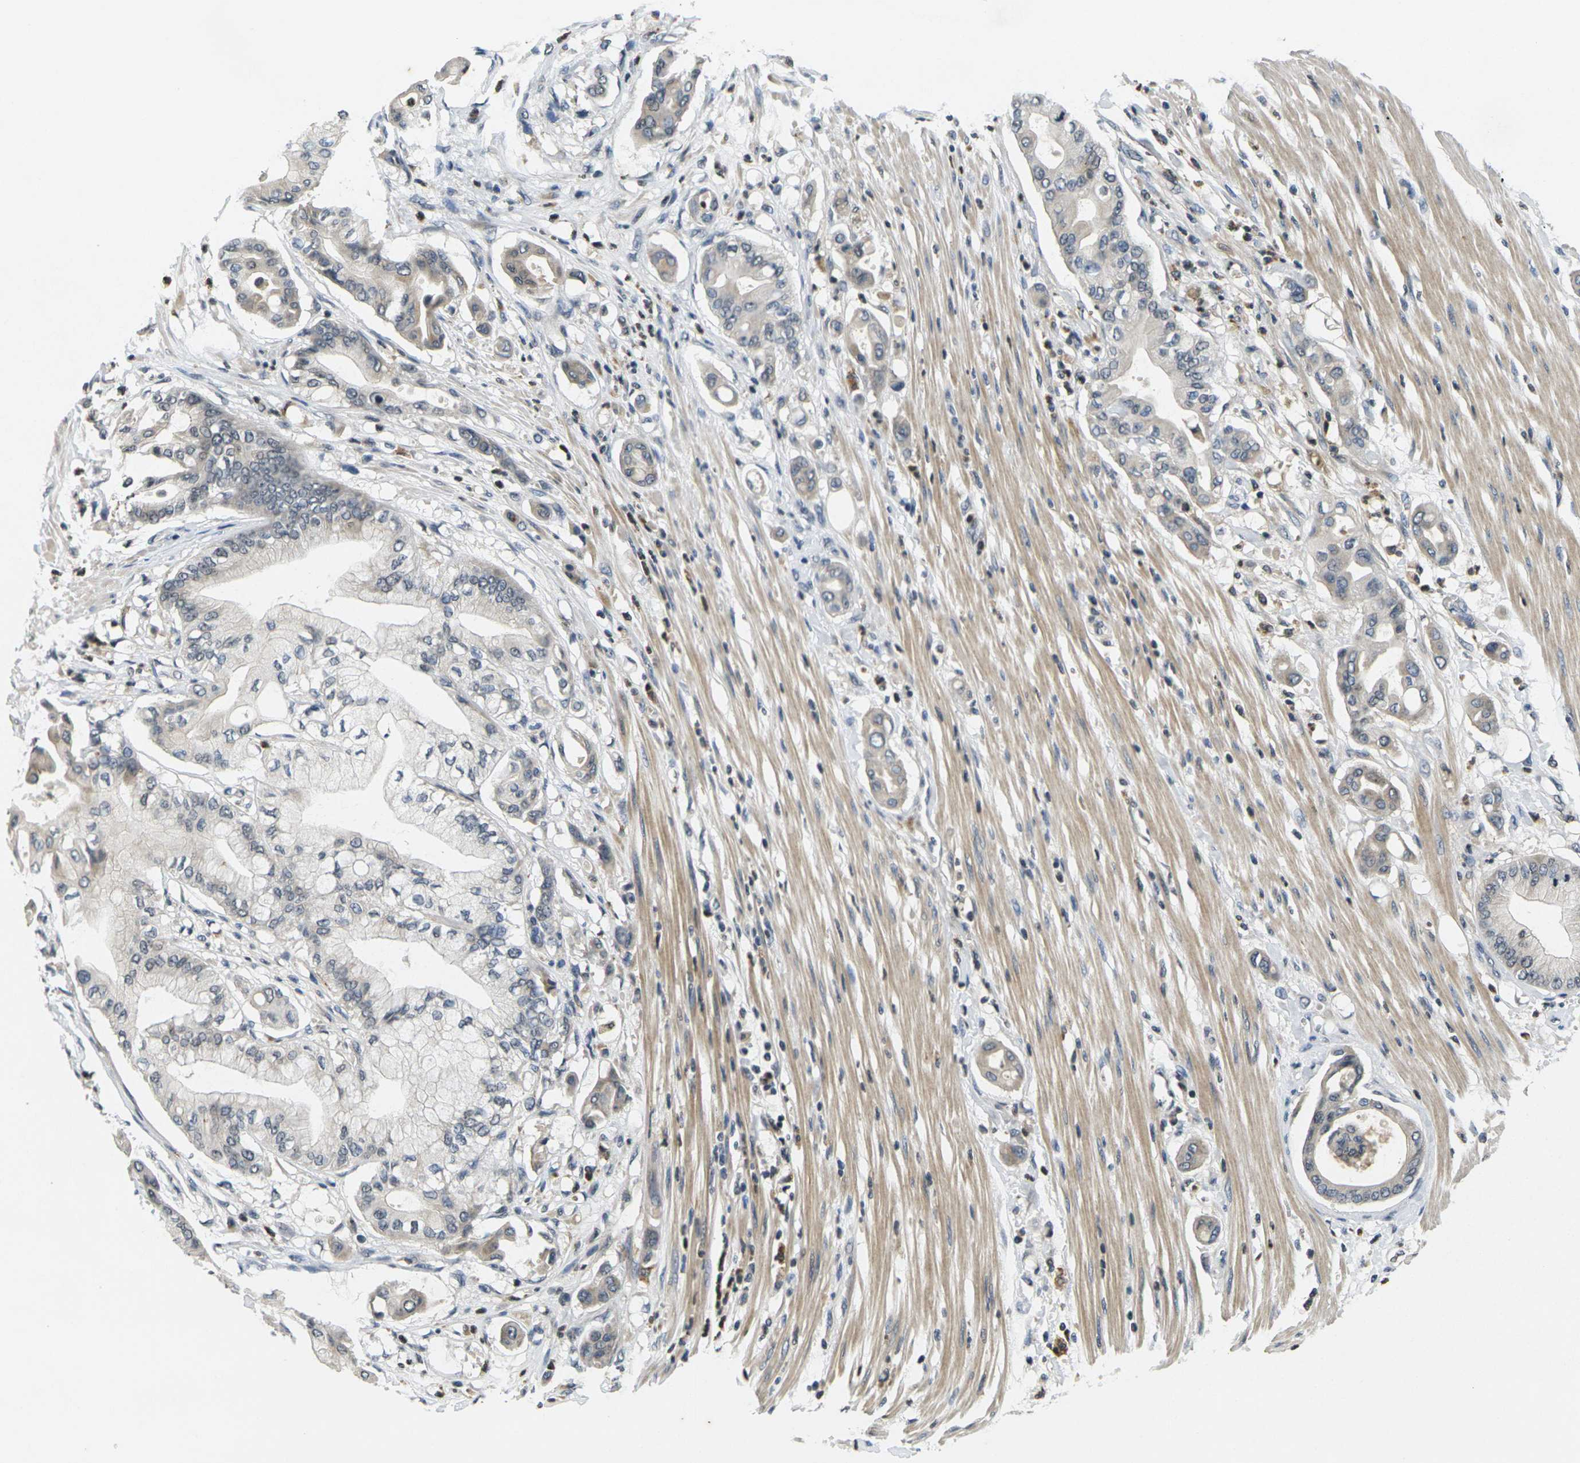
{"staining": {"intensity": "negative", "quantity": "none", "location": "none"}, "tissue": "pancreatic cancer", "cell_type": "Tumor cells", "image_type": "cancer", "snomed": [{"axis": "morphology", "description": "Adenocarcinoma, NOS"}, {"axis": "morphology", "description": "Adenocarcinoma, metastatic, NOS"}, {"axis": "topography", "description": "Lymph node"}, {"axis": "topography", "description": "Pancreas"}, {"axis": "topography", "description": "Duodenum"}], "caption": "High power microscopy micrograph of an immunohistochemistry (IHC) micrograph of pancreatic cancer (metastatic adenocarcinoma), revealing no significant positivity in tumor cells.", "gene": "C1QC", "patient": {"sex": "female", "age": 64}}